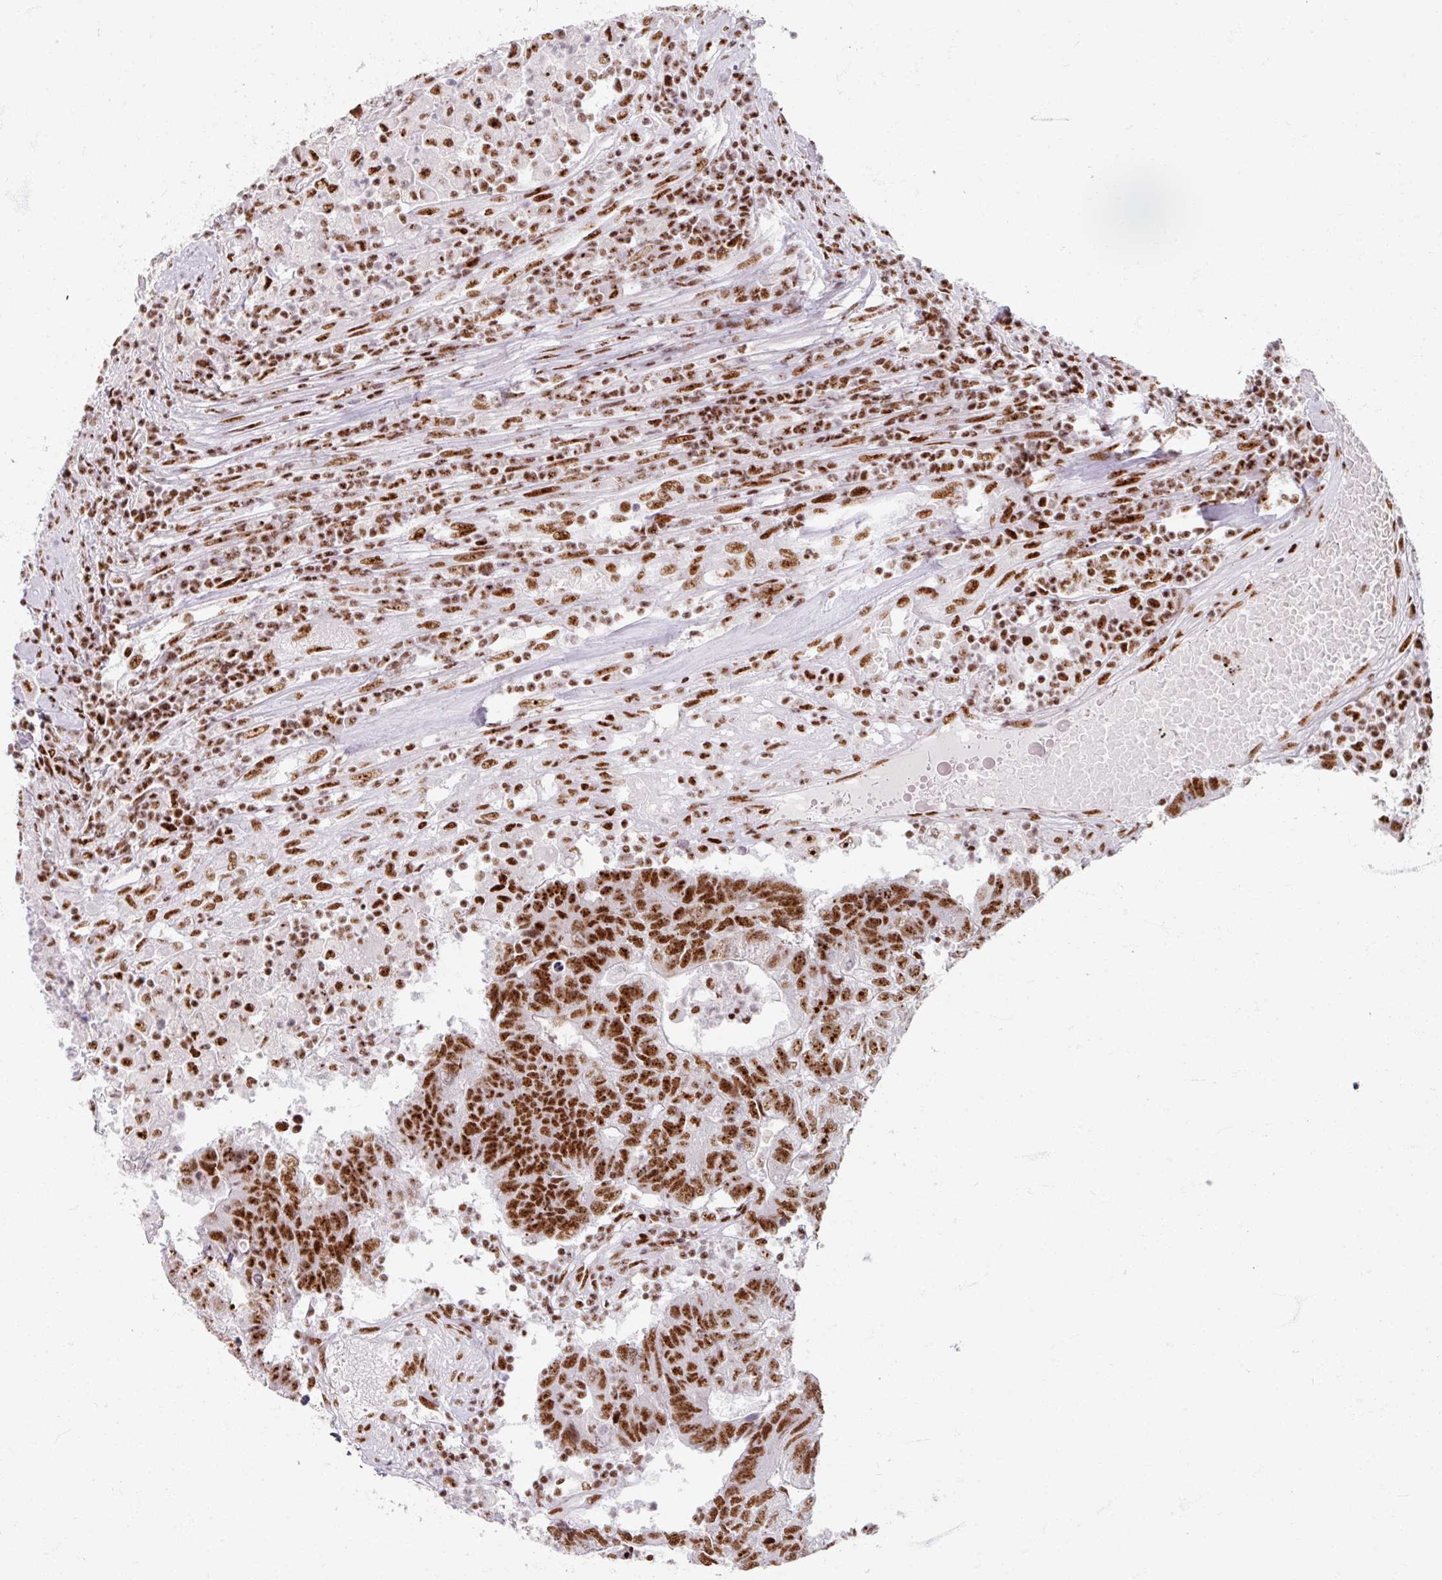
{"staining": {"intensity": "strong", "quantity": ">75%", "location": "nuclear"}, "tissue": "colorectal cancer", "cell_type": "Tumor cells", "image_type": "cancer", "snomed": [{"axis": "morphology", "description": "Adenocarcinoma, NOS"}, {"axis": "topography", "description": "Colon"}], "caption": "Protein staining shows strong nuclear positivity in about >75% of tumor cells in adenocarcinoma (colorectal).", "gene": "ADAR", "patient": {"sex": "female", "age": 48}}